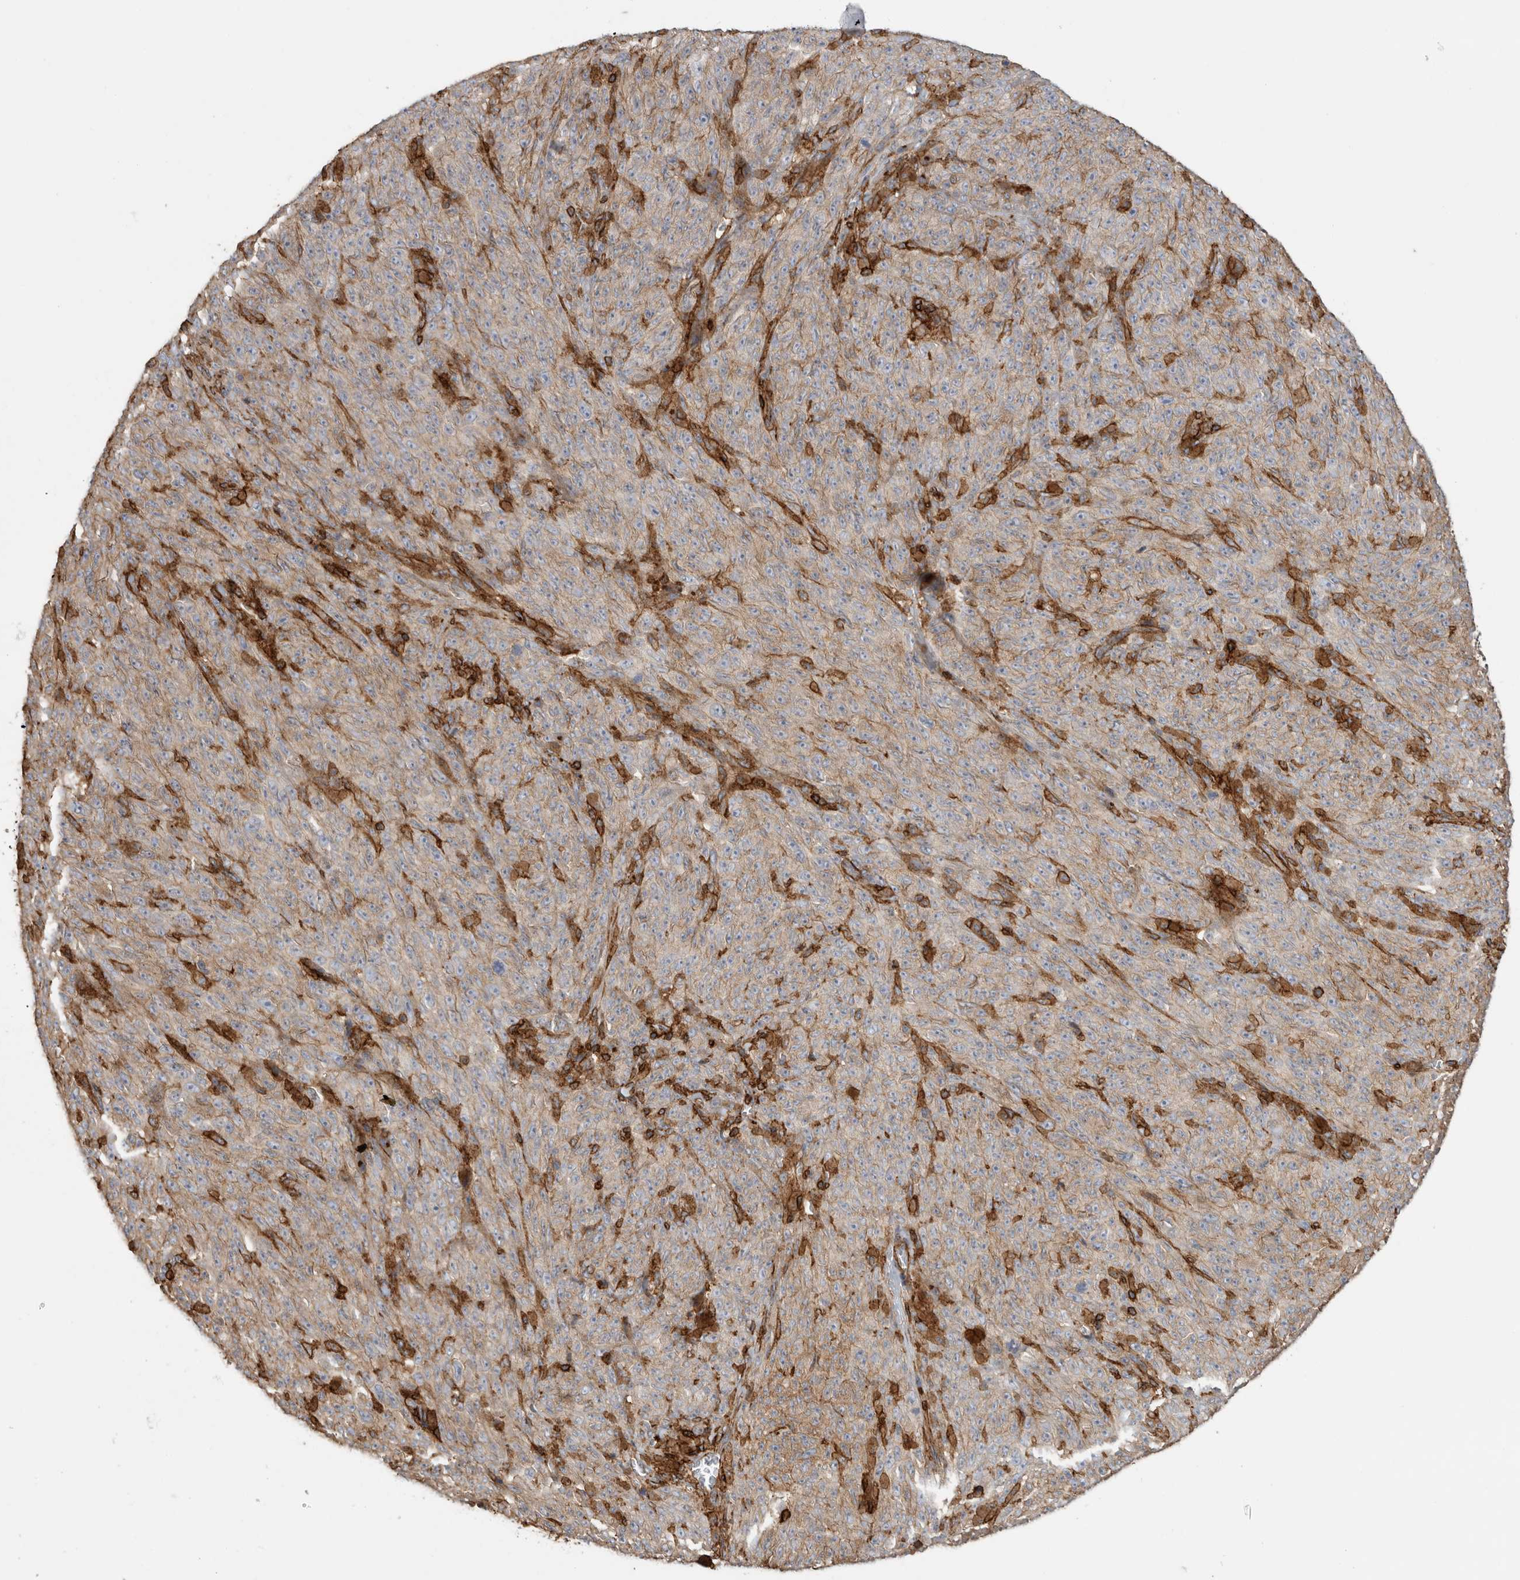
{"staining": {"intensity": "weak", "quantity": "<25%", "location": "cytoplasmic/membranous"}, "tissue": "melanoma", "cell_type": "Tumor cells", "image_type": "cancer", "snomed": [{"axis": "morphology", "description": "Malignant melanoma, NOS"}, {"axis": "topography", "description": "Skin"}], "caption": "This micrograph is of melanoma stained with immunohistochemistry to label a protein in brown with the nuclei are counter-stained blue. There is no staining in tumor cells.", "gene": "GPER1", "patient": {"sex": "female", "age": 82}}